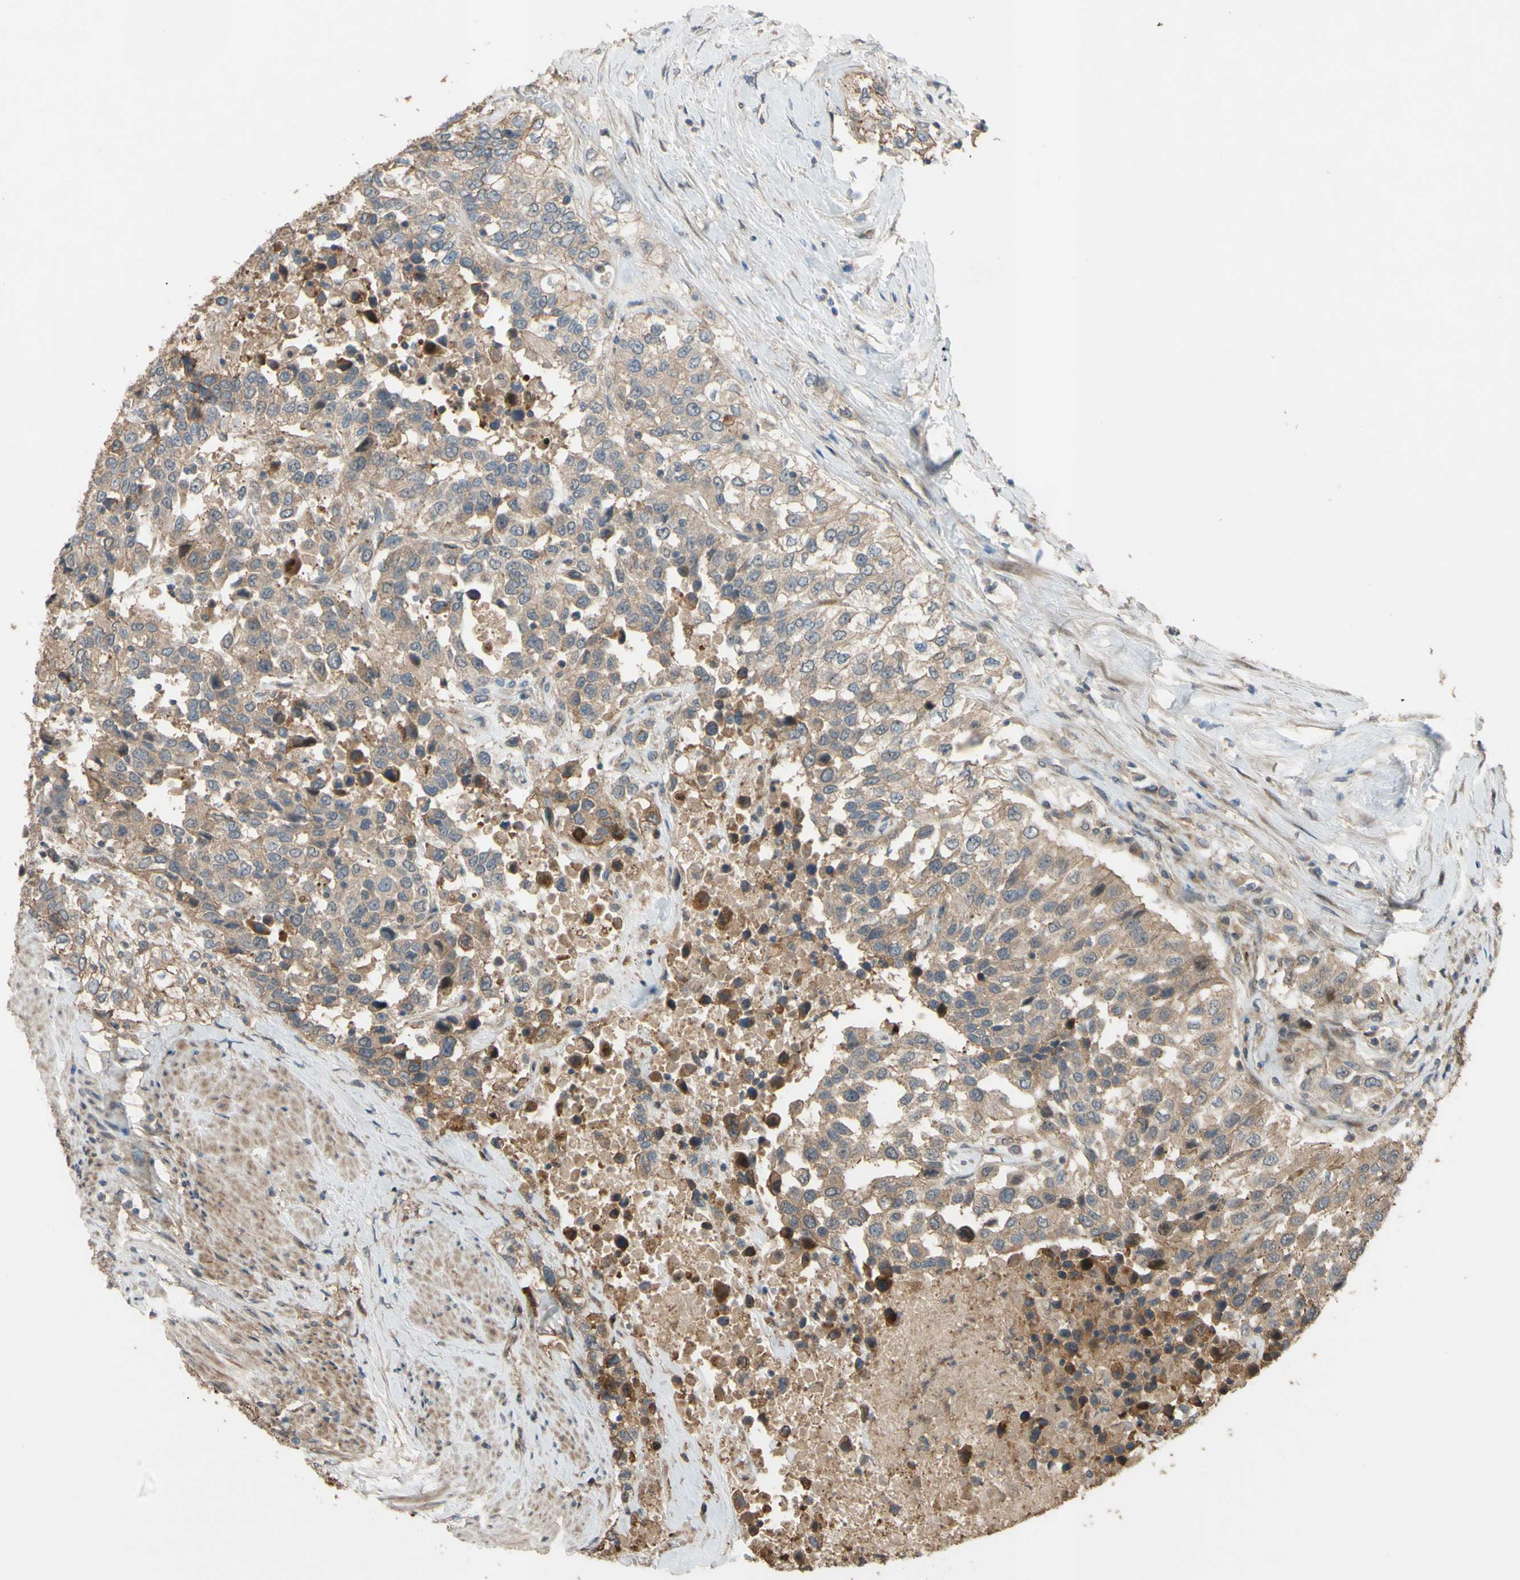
{"staining": {"intensity": "moderate", "quantity": ">75%", "location": "cytoplasmic/membranous"}, "tissue": "urothelial cancer", "cell_type": "Tumor cells", "image_type": "cancer", "snomed": [{"axis": "morphology", "description": "Urothelial carcinoma, High grade"}, {"axis": "topography", "description": "Urinary bladder"}], "caption": "The photomicrograph shows a brown stain indicating the presence of a protein in the cytoplasmic/membranous of tumor cells in high-grade urothelial carcinoma. (Brightfield microscopy of DAB IHC at high magnification).", "gene": "SHROOM4", "patient": {"sex": "female", "age": 80}}